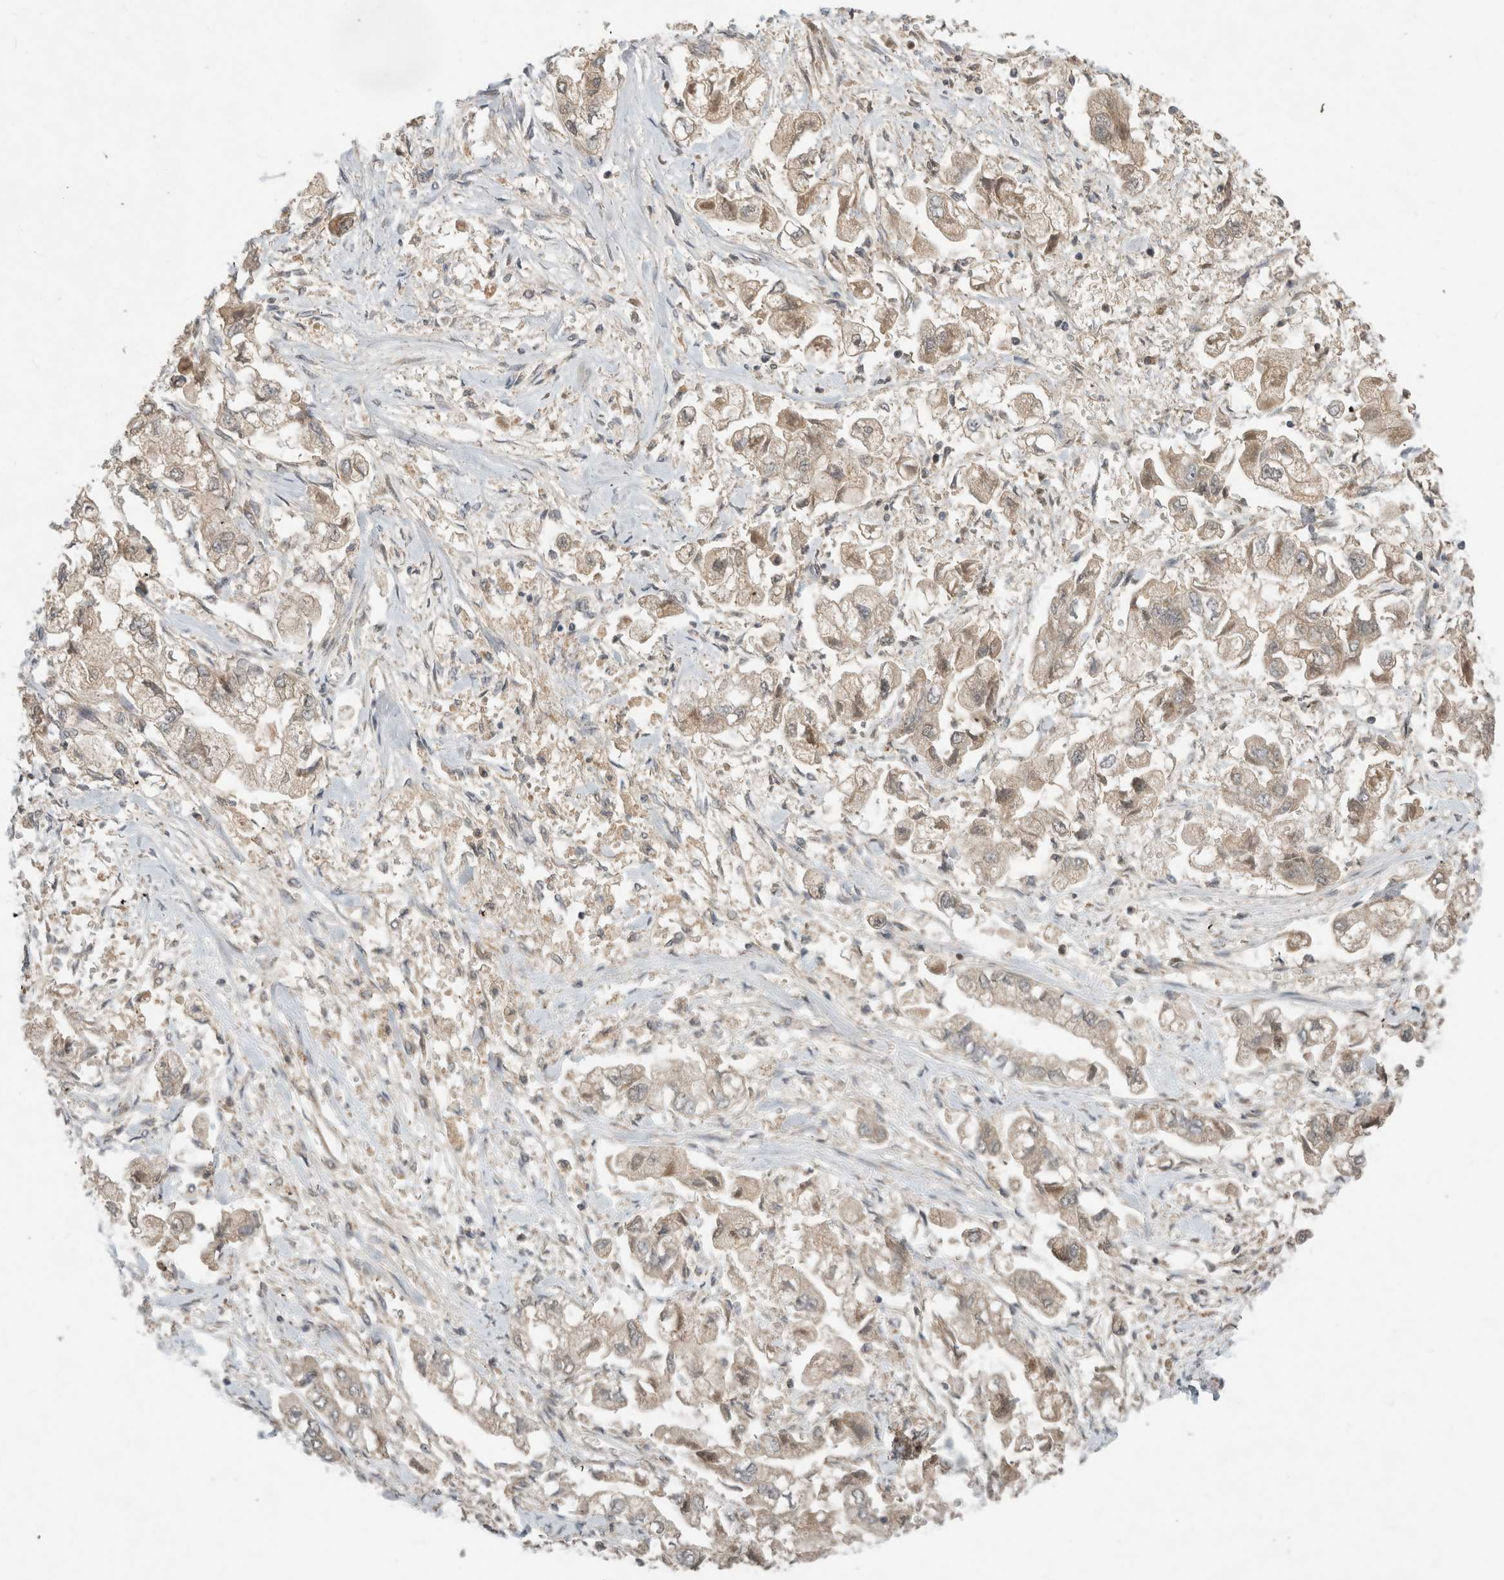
{"staining": {"intensity": "weak", "quantity": ">75%", "location": "cytoplasmic/membranous"}, "tissue": "stomach cancer", "cell_type": "Tumor cells", "image_type": "cancer", "snomed": [{"axis": "morphology", "description": "Normal tissue, NOS"}, {"axis": "morphology", "description": "Adenocarcinoma, NOS"}, {"axis": "topography", "description": "Stomach"}], "caption": "Immunohistochemical staining of stomach cancer displays low levels of weak cytoplasmic/membranous protein expression in approximately >75% of tumor cells.", "gene": "LOXL2", "patient": {"sex": "male", "age": 62}}